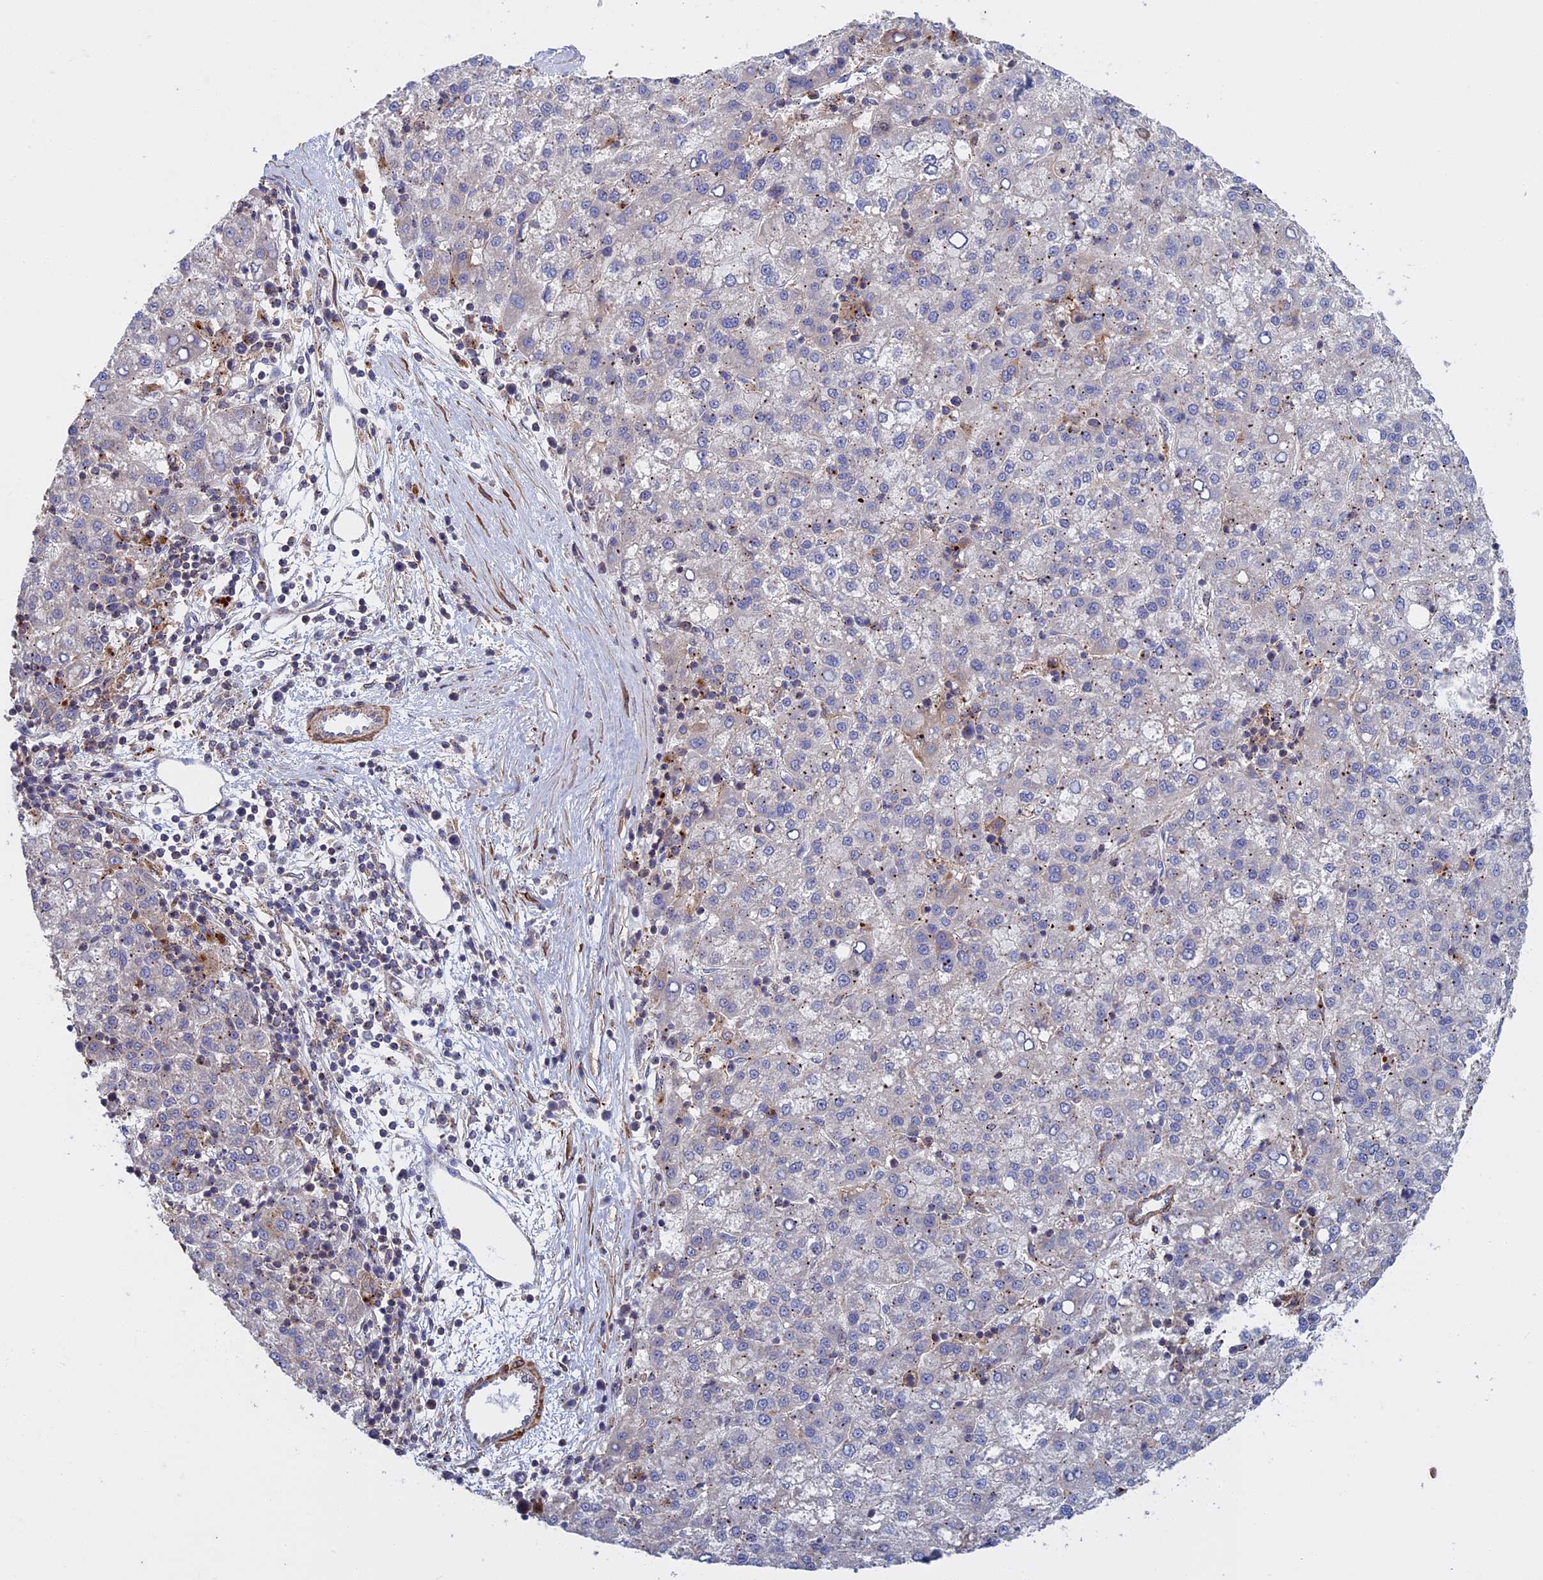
{"staining": {"intensity": "negative", "quantity": "none", "location": "none"}, "tissue": "liver cancer", "cell_type": "Tumor cells", "image_type": "cancer", "snomed": [{"axis": "morphology", "description": "Carcinoma, Hepatocellular, NOS"}, {"axis": "topography", "description": "Liver"}], "caption": "IHC of liver cancer (hepatocellular carcinoma) reveals no staining in tumor cells. (Stains: DAB (3,3'-diaminobenzidine) IHC with hematoxylin counter stain, Microscopy: brightfield microscopy at high magnification).", "gene": "LYPD5", "patient": {"sex": "female", "age": 58}}